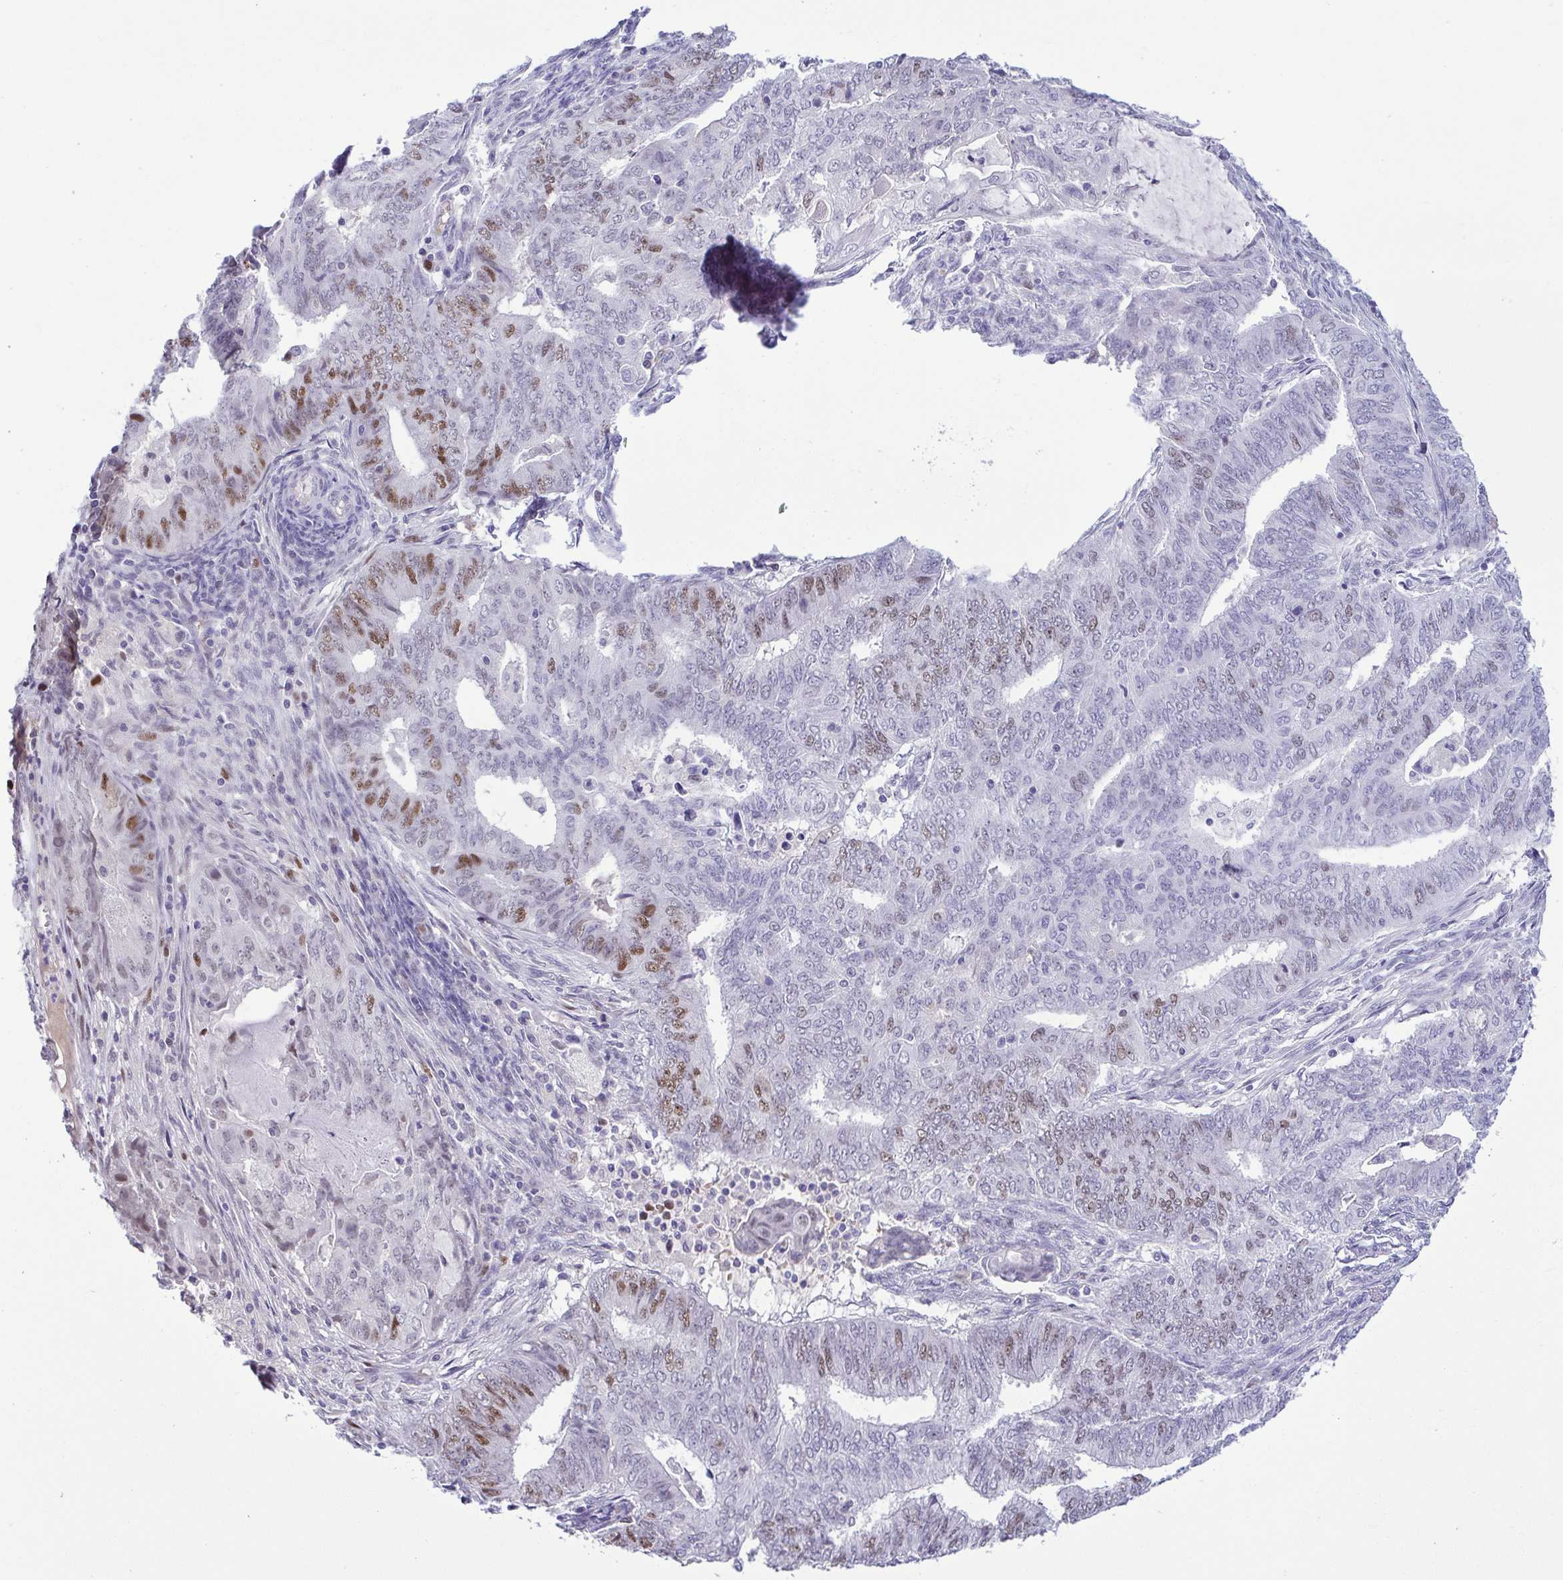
{"staining": {"intensity": "moderate", "quantity": "<25%", "location": "nuclear"}, "tissue": "endometrial cancer", "cell_type": "Tumor cells", "image_type": "cancer", "snomed": [{"axis": "morphology", "description": "Adenocarcinoma, NOS"}, {"axis": "topography", "description": "Endometrium"}], "caption": "Human adenocarcinoma (endometrial) stained for a protein (brown) exhibits moderate nuclear positive staining in about <25% of tumor cells.", "gene": "TIPIN", "patient": {"sex": "female", "age": 62}}